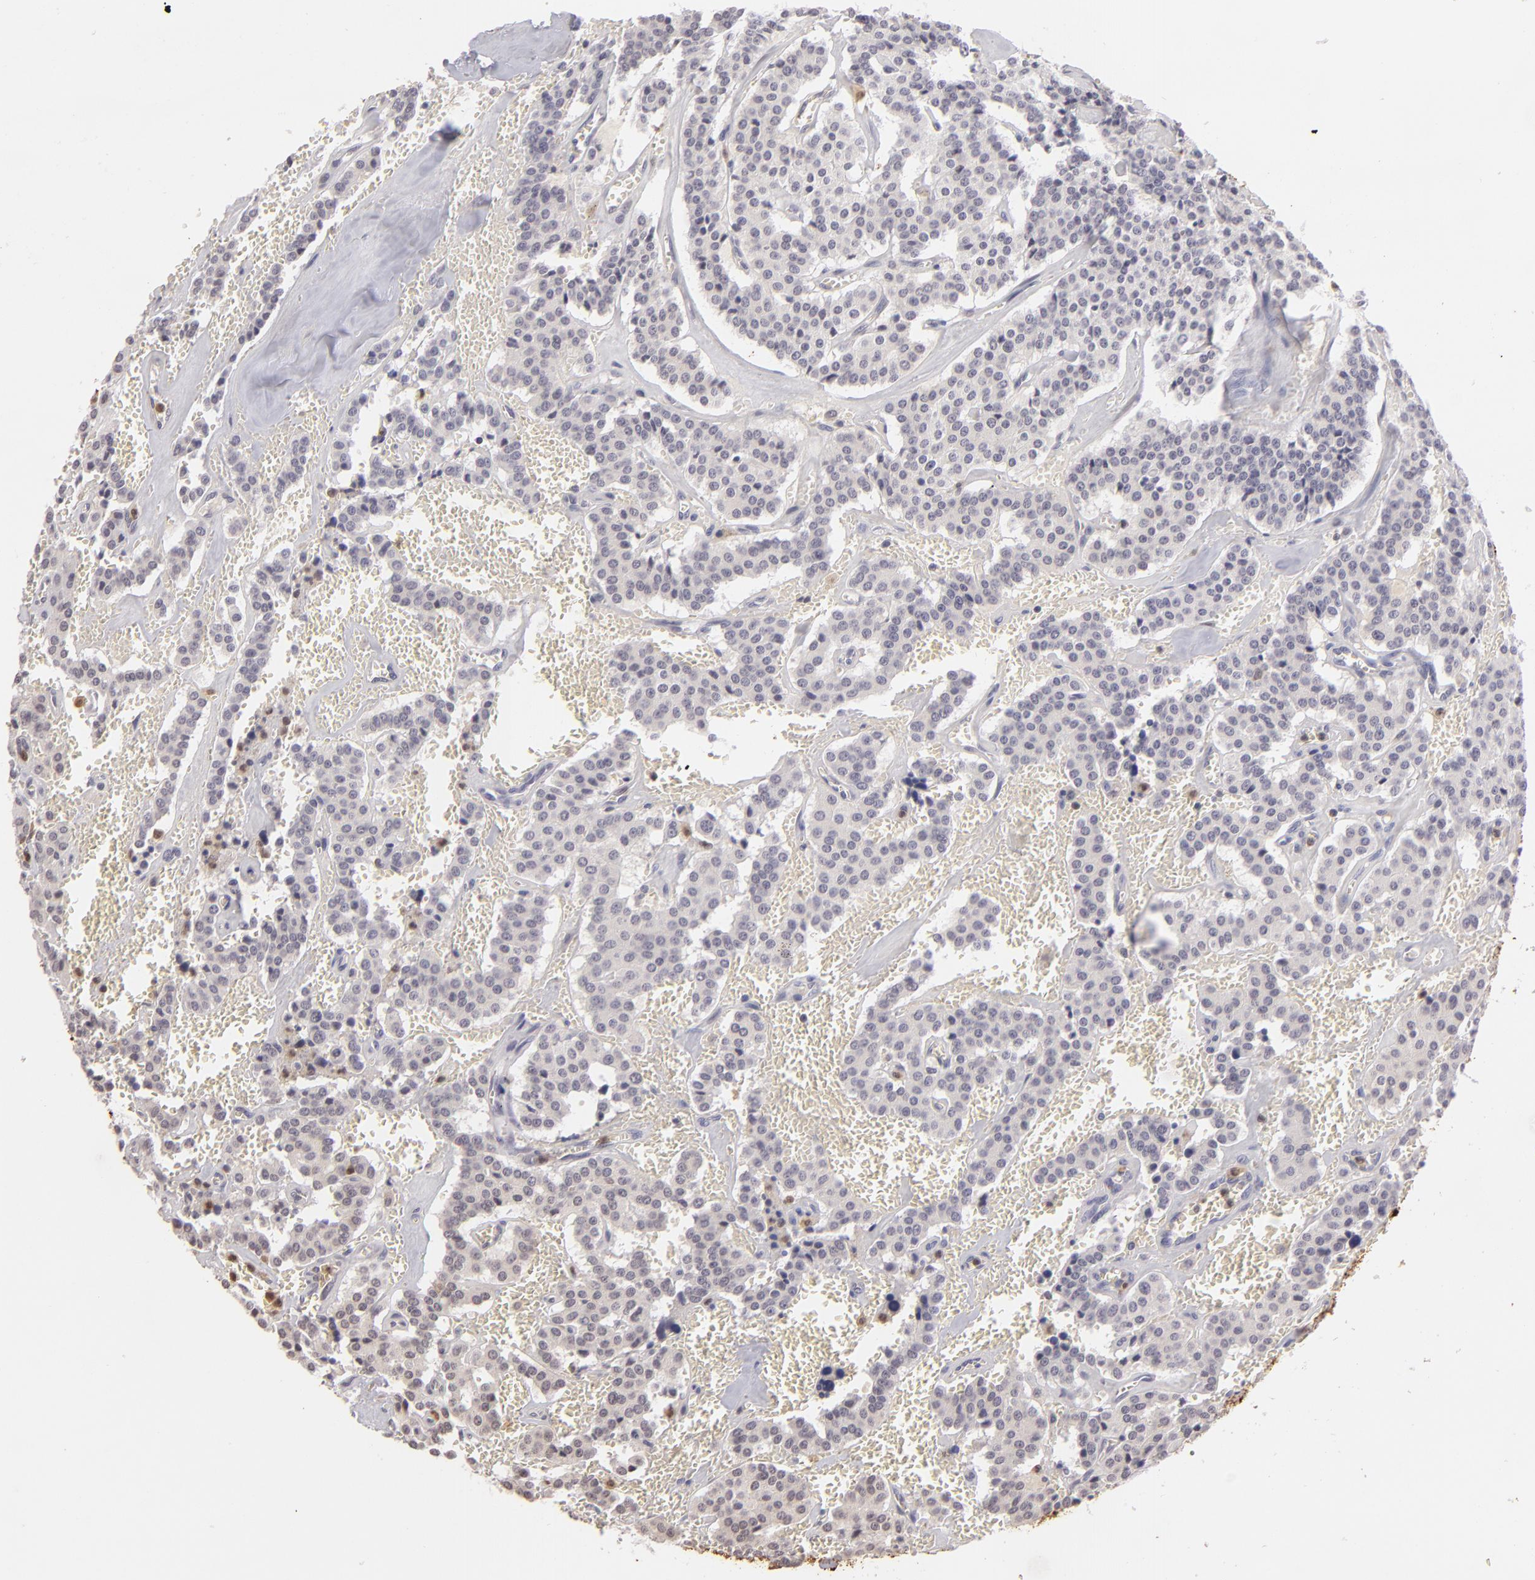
{"staining": {"intensity": "negative", "quantity": "none", "location": "none"}, "tissue": "carcinoid", "cell_type": "Tumor cells", "image_type": "cancer", "snomed": [{"axis": "morphology", "description": "Carcinoid, malignant, NOS"}, {"axis": "topography", "description": "Bronchus"}], "caption": "The photomicrograph shows no staining of tumor cells in carcinoid (malignant).", "gene": "S100A2", "patient": {"sex": "male", "age": 55}}